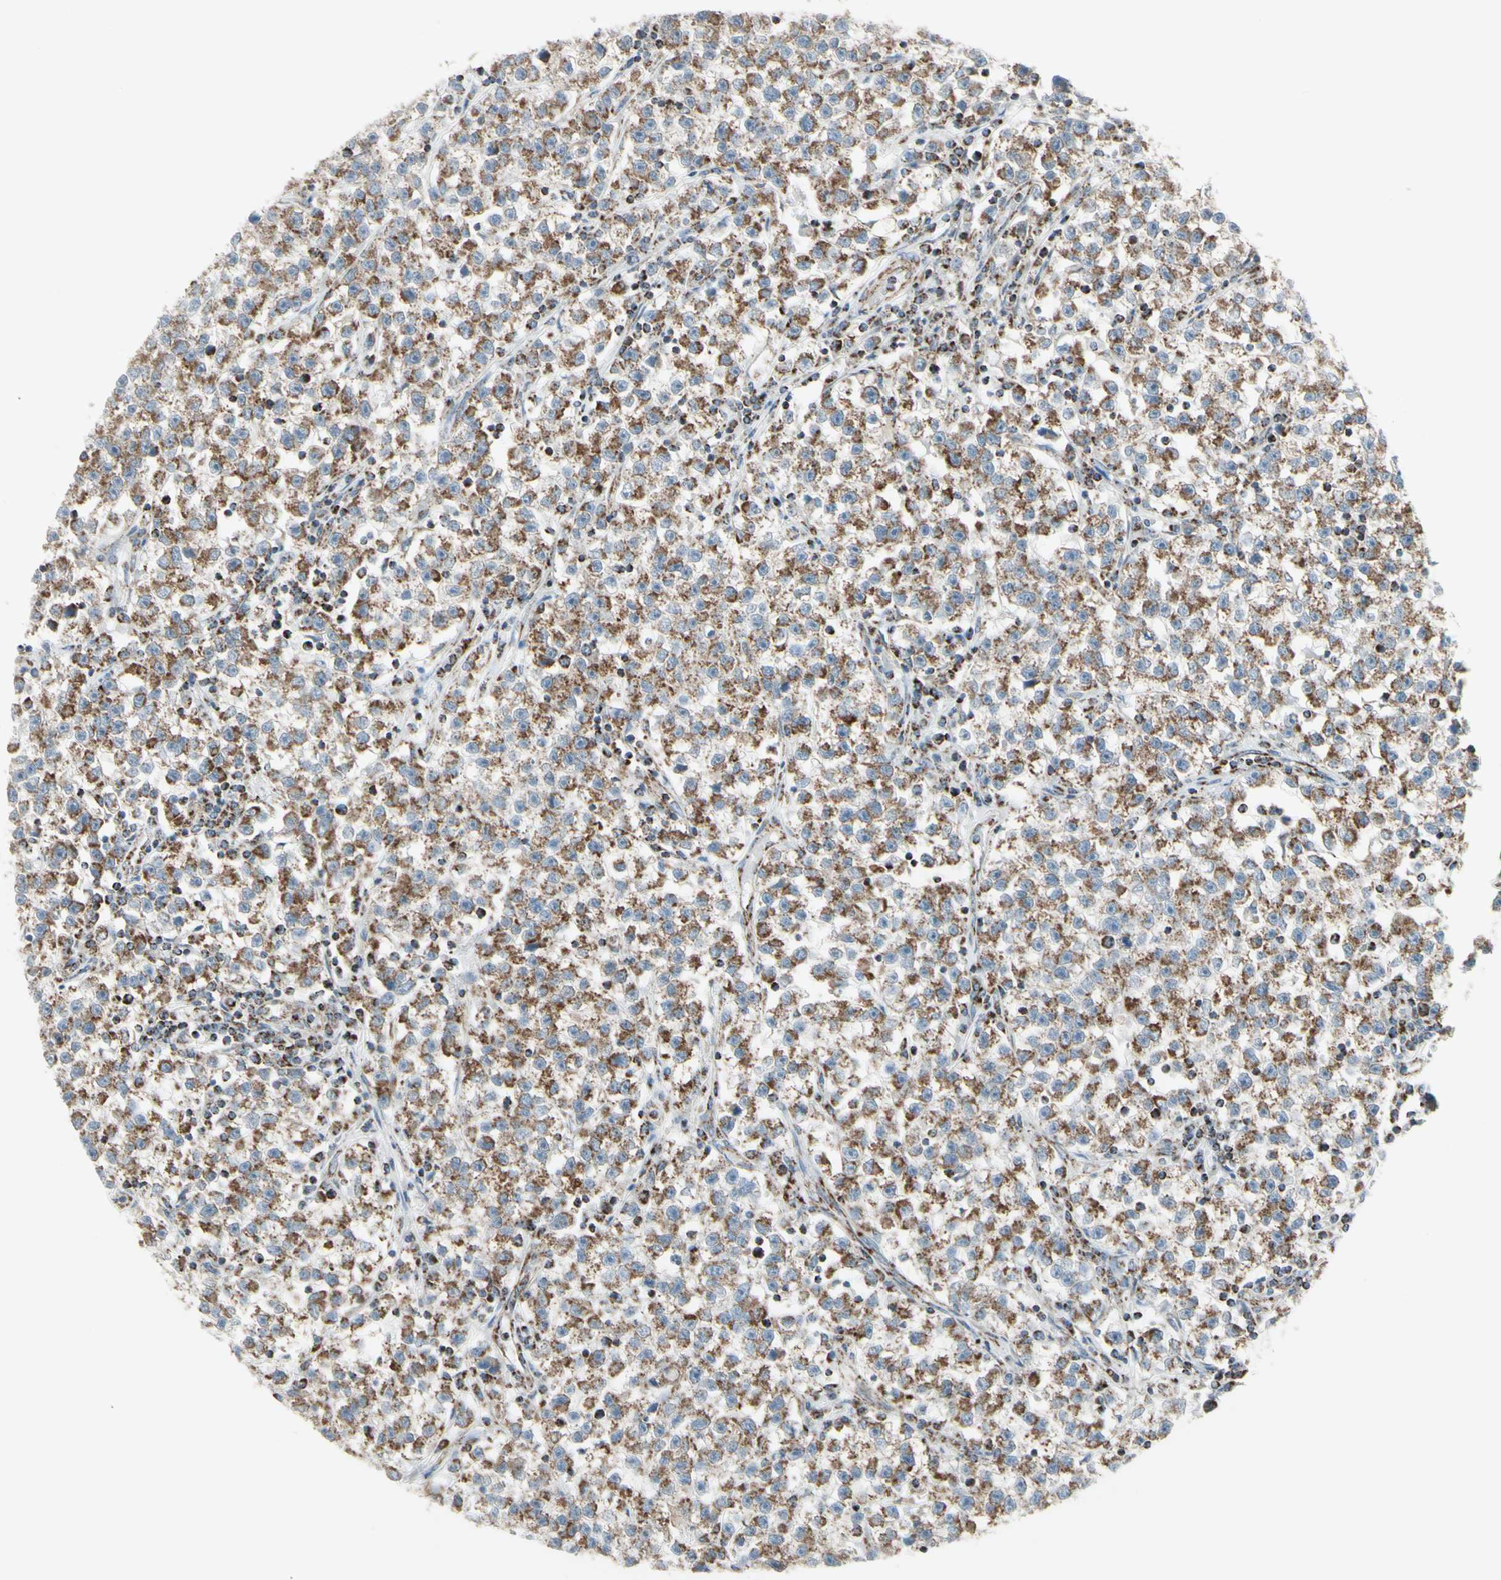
{"staining": {"intensity": "moderate", "quantity": "25%-75%", "location": "cytoplasmic/membranous"}, "tissue": "testis cancer", "cell_type": "Tumor cells", "image_type": "cancer", "snomed": [{"axis": "morphology", "description": "Seminoma, NOS"}, {"axis": "topography", "description": "Testis"}], "caption": "Approximately 25%-75% of tumor cells in human testis cancer (seminoma) demonstrate moderate cytoplasmic/membranous protein expression as visualized by brown immunohistochemical staining.", "gene": "FAM171B", "patient": {"sex": "male", "age": 22}}